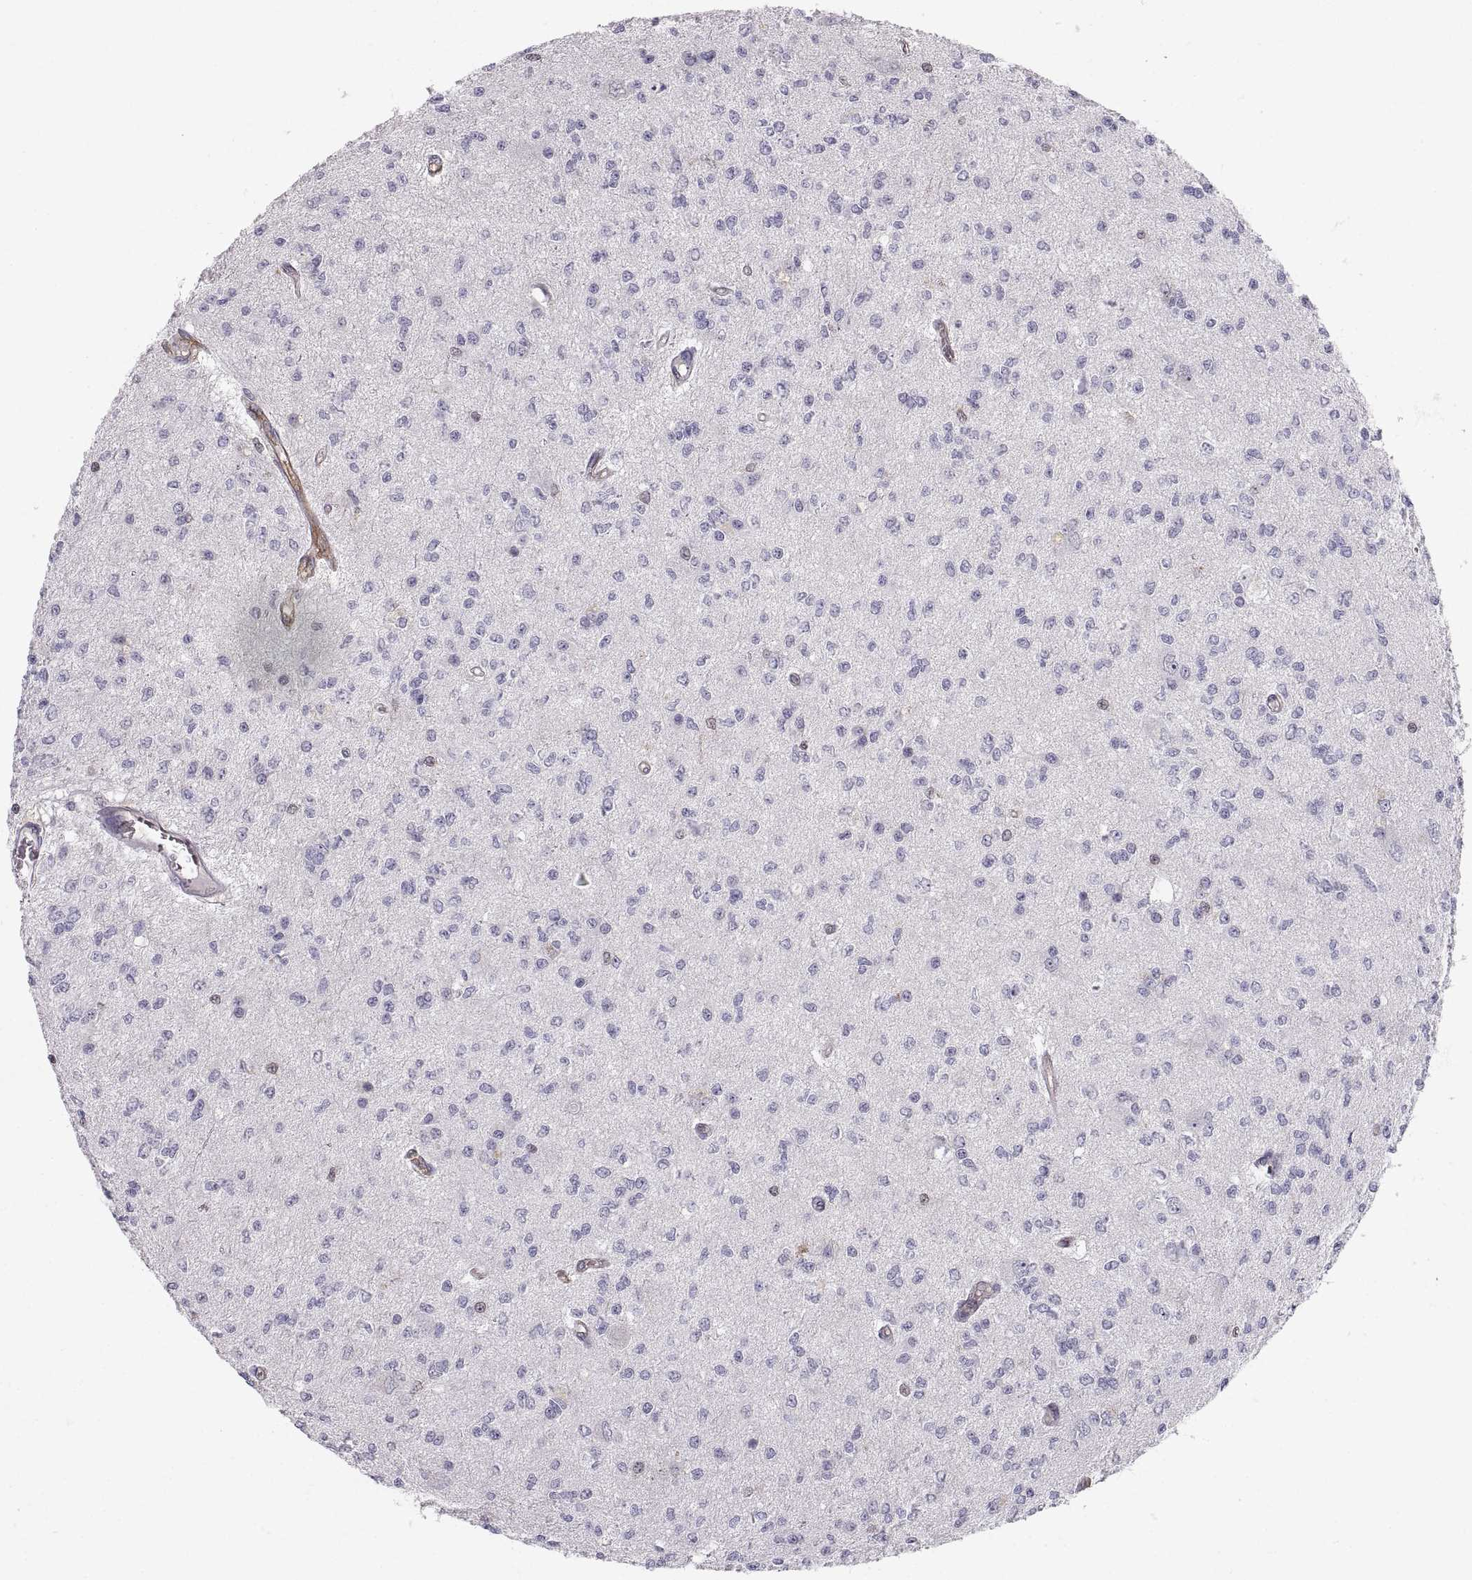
{"staining": {"intensity": "negative", "quantity": "none", "location": "none"}, "tissue": "glioma", "cell_type": "Tumor cells", "image_type": "cancer", "snomed": [{"axis": "morphology", "description": "Glioma, malignant, Low grade"}, {"axis": "topography", "description": "Brain"}], "caption": "Human glioma stained for a protein using immunohistochemistry reveals no expression in tumor cells.", "gene": "PGM5", "patient": {"sex": "male", "age": 67}}